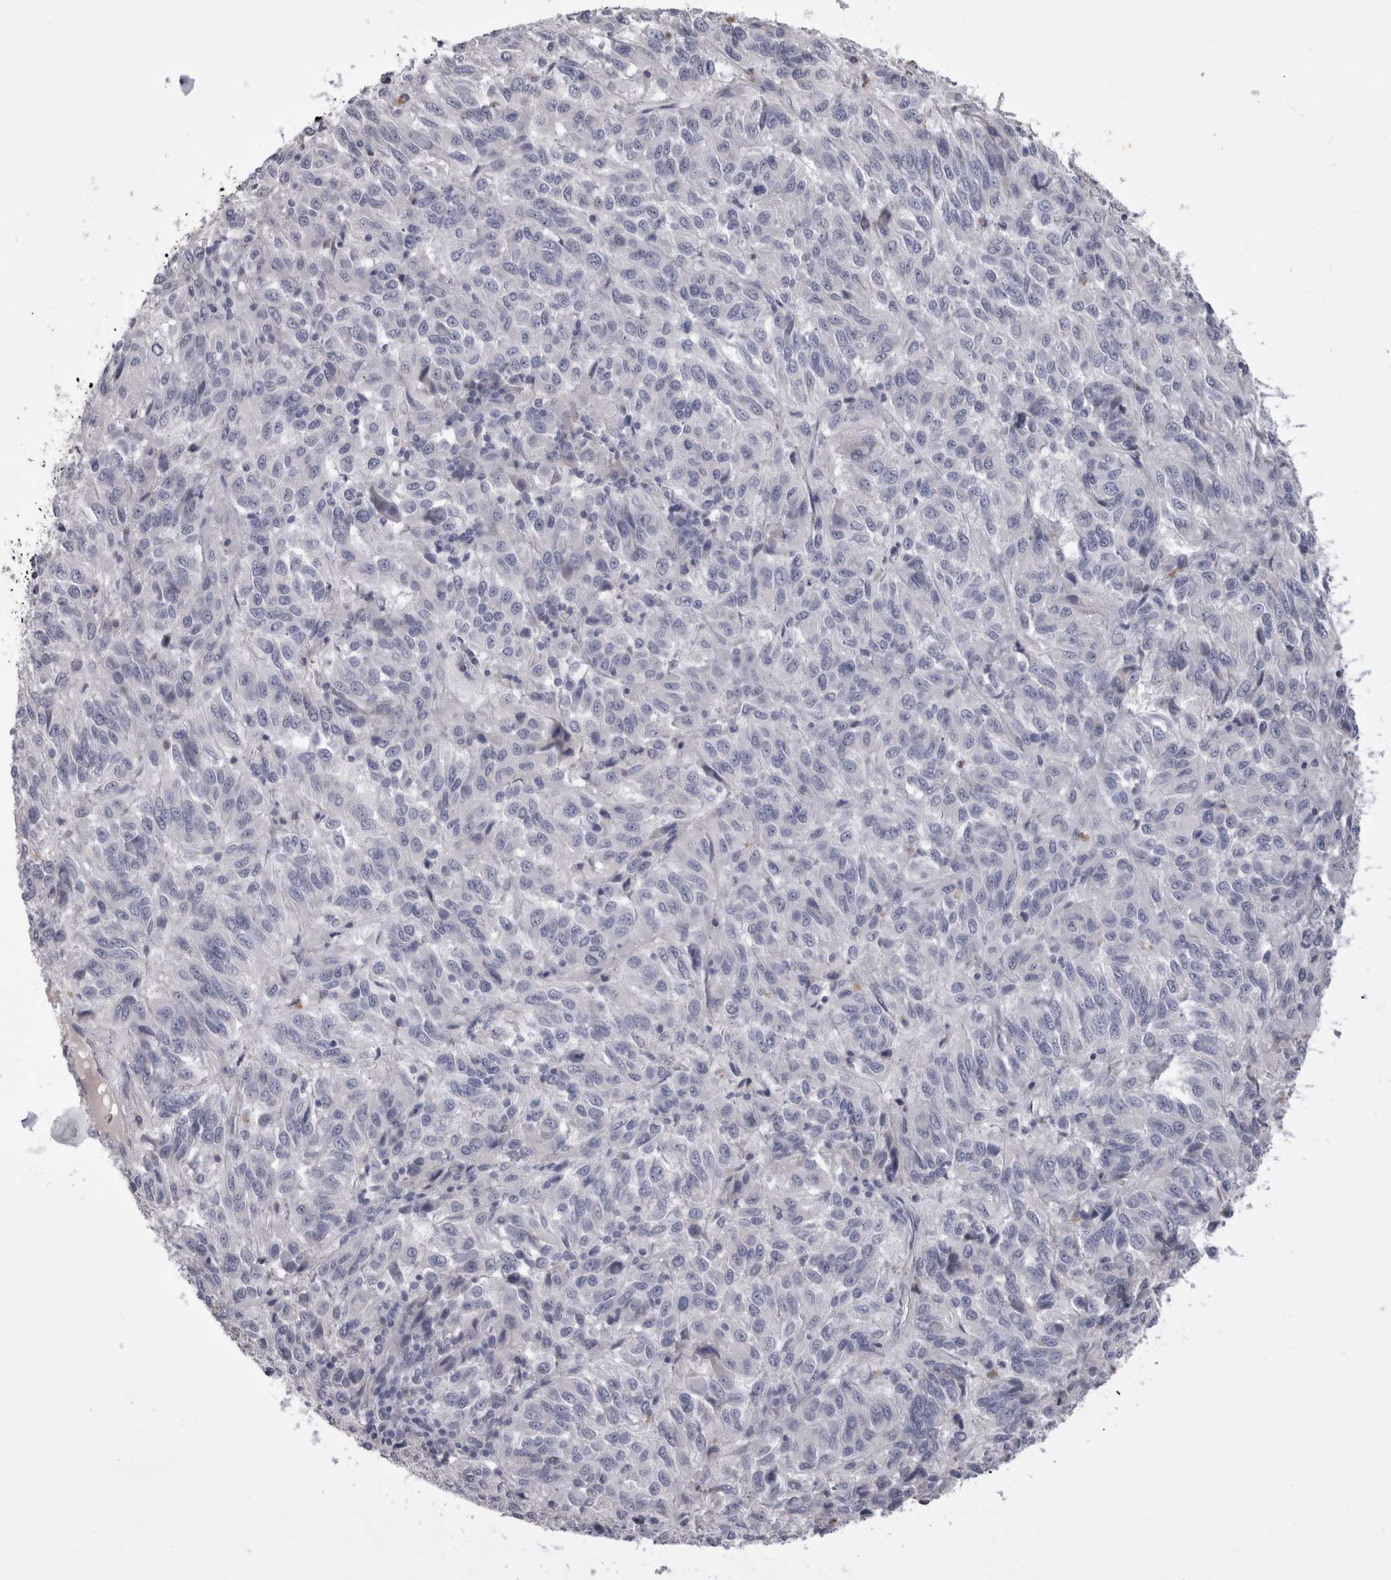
{"staining": {"intensity": "negative", "quantity": "none", "location": "none"}, "tissue": "melanoma", "cell_type": "Tumor cells", "image_type": "cancer", "snomed": [{"axis": "morphology", "description": "Malignant melanoma, Metastatic site"}, {"axis": "topography", "description": "Lung"}], "caption": "Image shows no protein positivity in tumor cells of melanoma tissue. The staining is performed using DAB brown chromogen with nuclei counter-stained in using hematoxylin.", "gene": "ADAM2", "patient": {"sex": "male", "age": 64}}